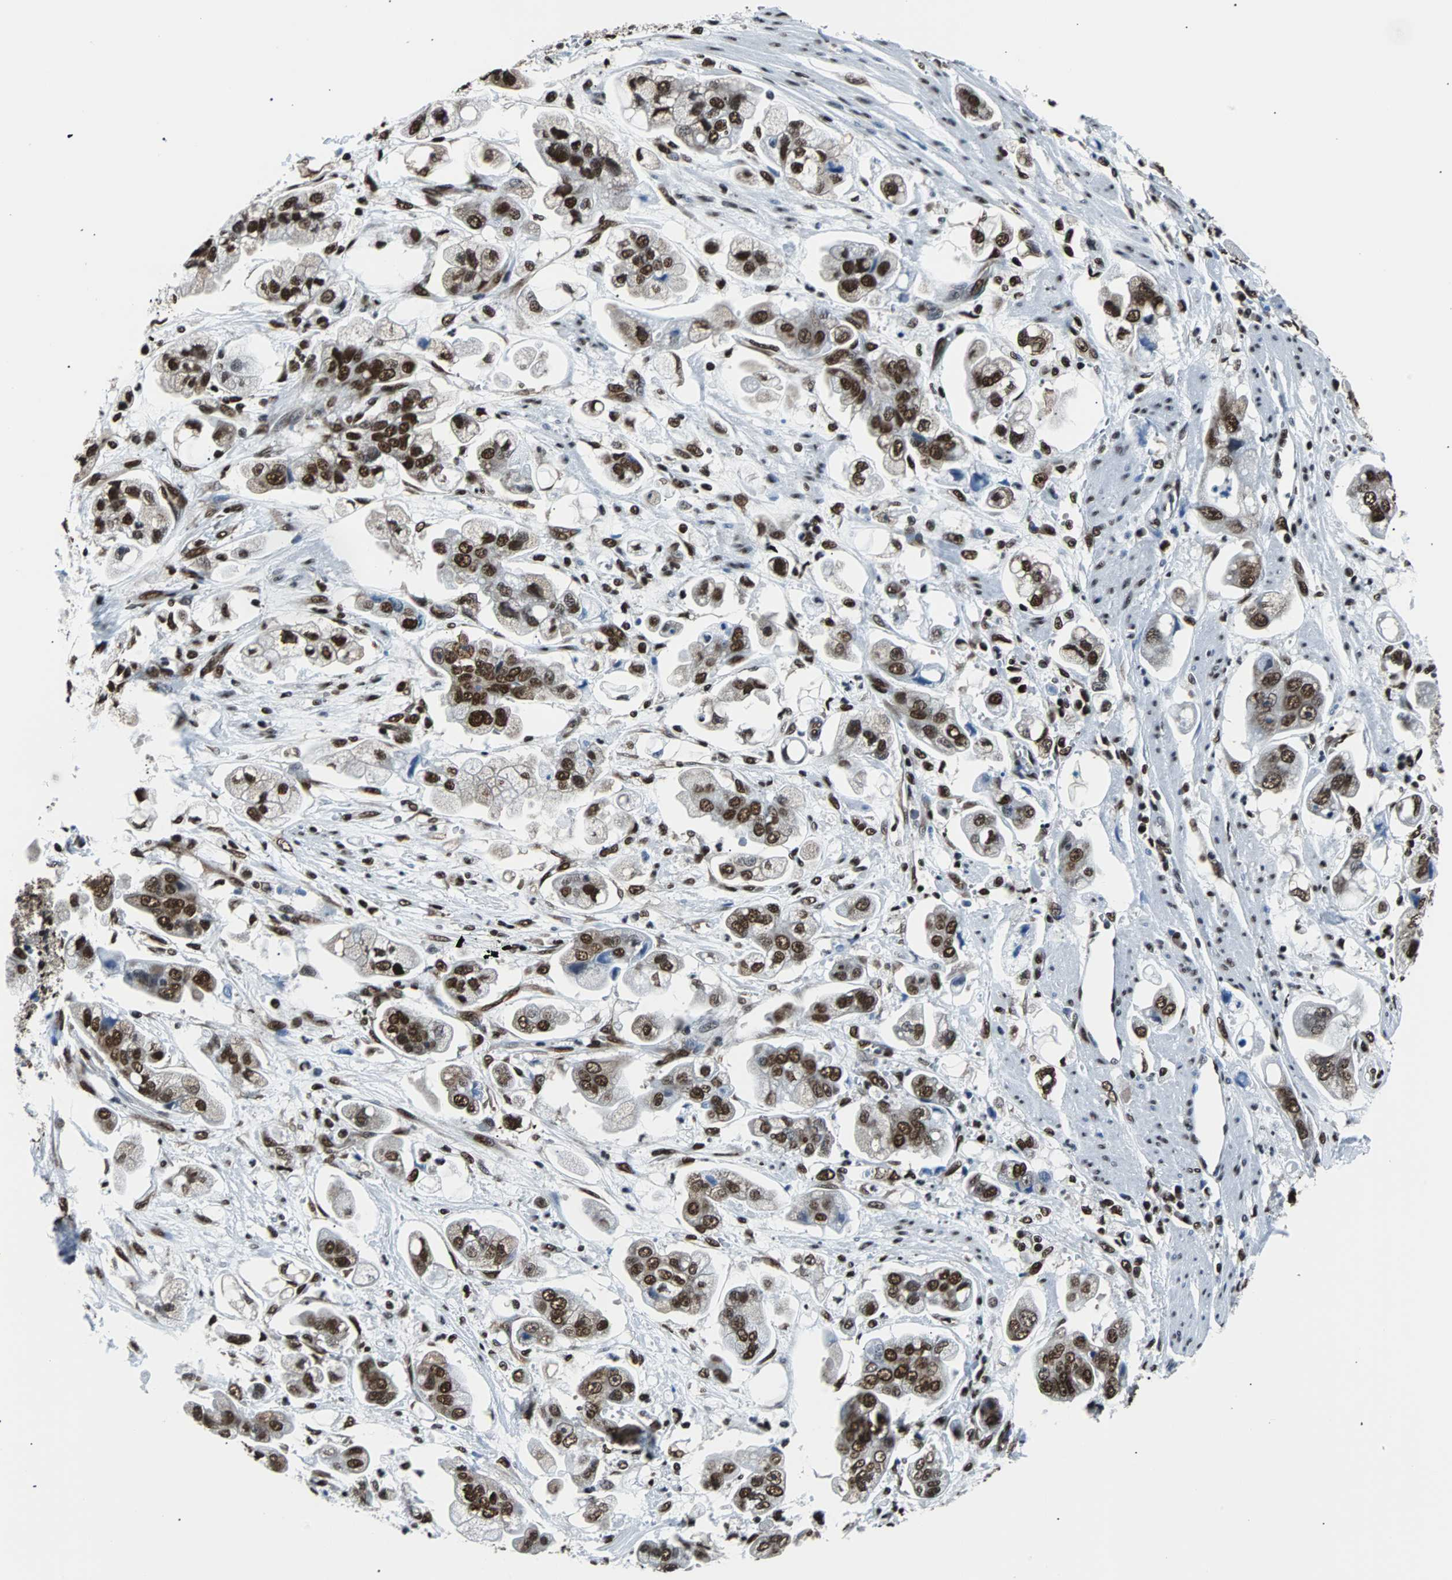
{"staining": {"intensity": "strong", "quantity": ">75%", "location": "nuclear"}, "tissue": "stomach cancer", "cell_type": "Tumor cells", "image_type": "cancer", "snomed": [{"axis": "morphology", "description": "Adenocarcinoma, NOS"}, {"axis": "topography", "description": "Stomach"}], "caption": "Protein analysis of adenocarcinoma (stomach) tissue demonstrates strong nuclear staining in about >75% of tumor cells. (DAB IHC with brightfield microscopy, high magnification).", "gene": "FUBP1", "patient": {"sex": "male", "age": 62}}